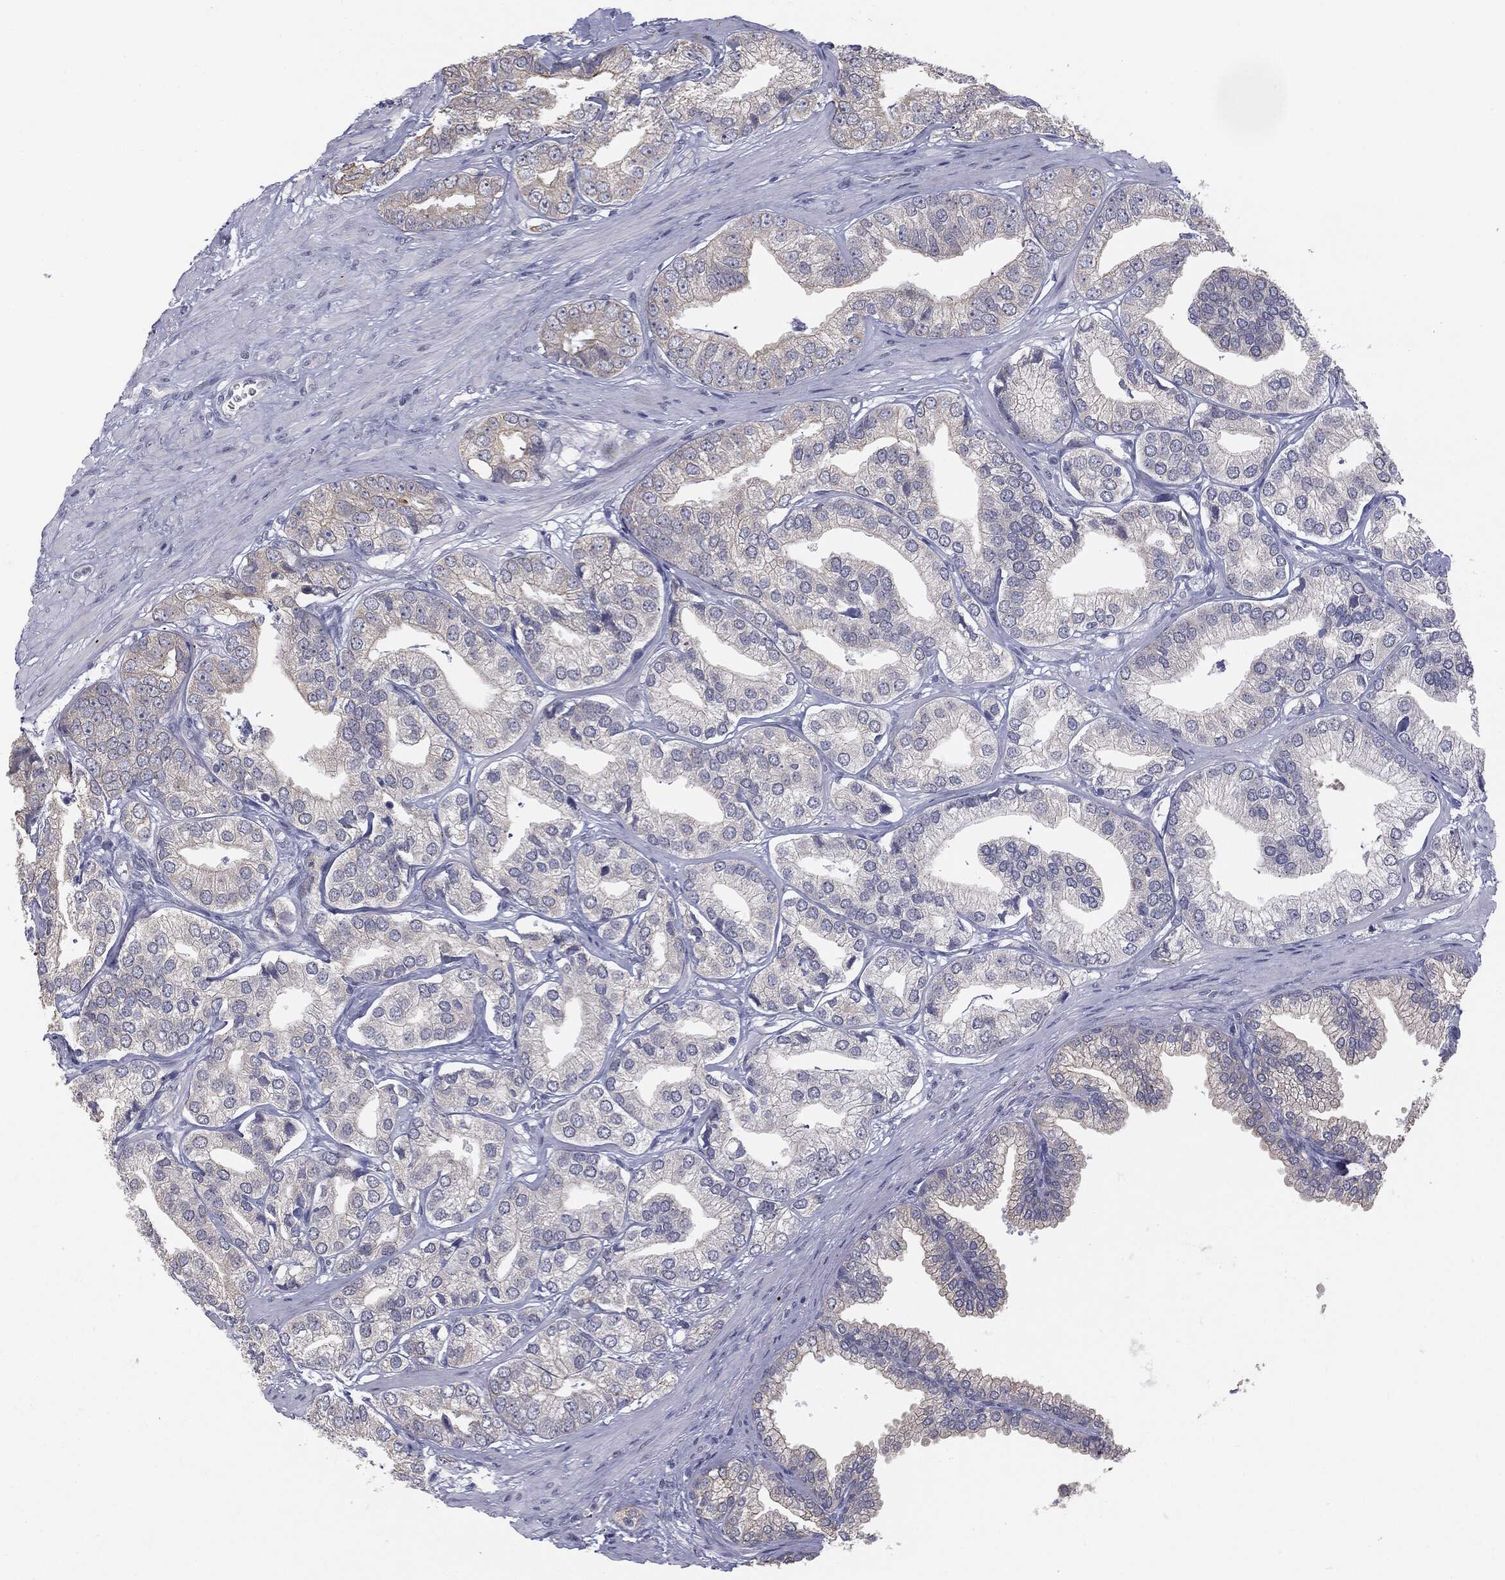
{"staining": {"intensity": "negative", "quantity": "none", "location": "none"}, "tissue": "prostate cancer", "cell_type": "Tumor cells", "image_type": "cancer", "snomed": [{"axis": "morphology", "description": "Adenocarcinoma, High grade"}, {"axis": "topography", "description": "Prostate"}], "caption": "The image exhibits no staining of tumor cells in prostate cancer (adenocarcinoma (high-grade)).", "gene": "MUC1", "patient": {"sex": "male", "age": 58}}